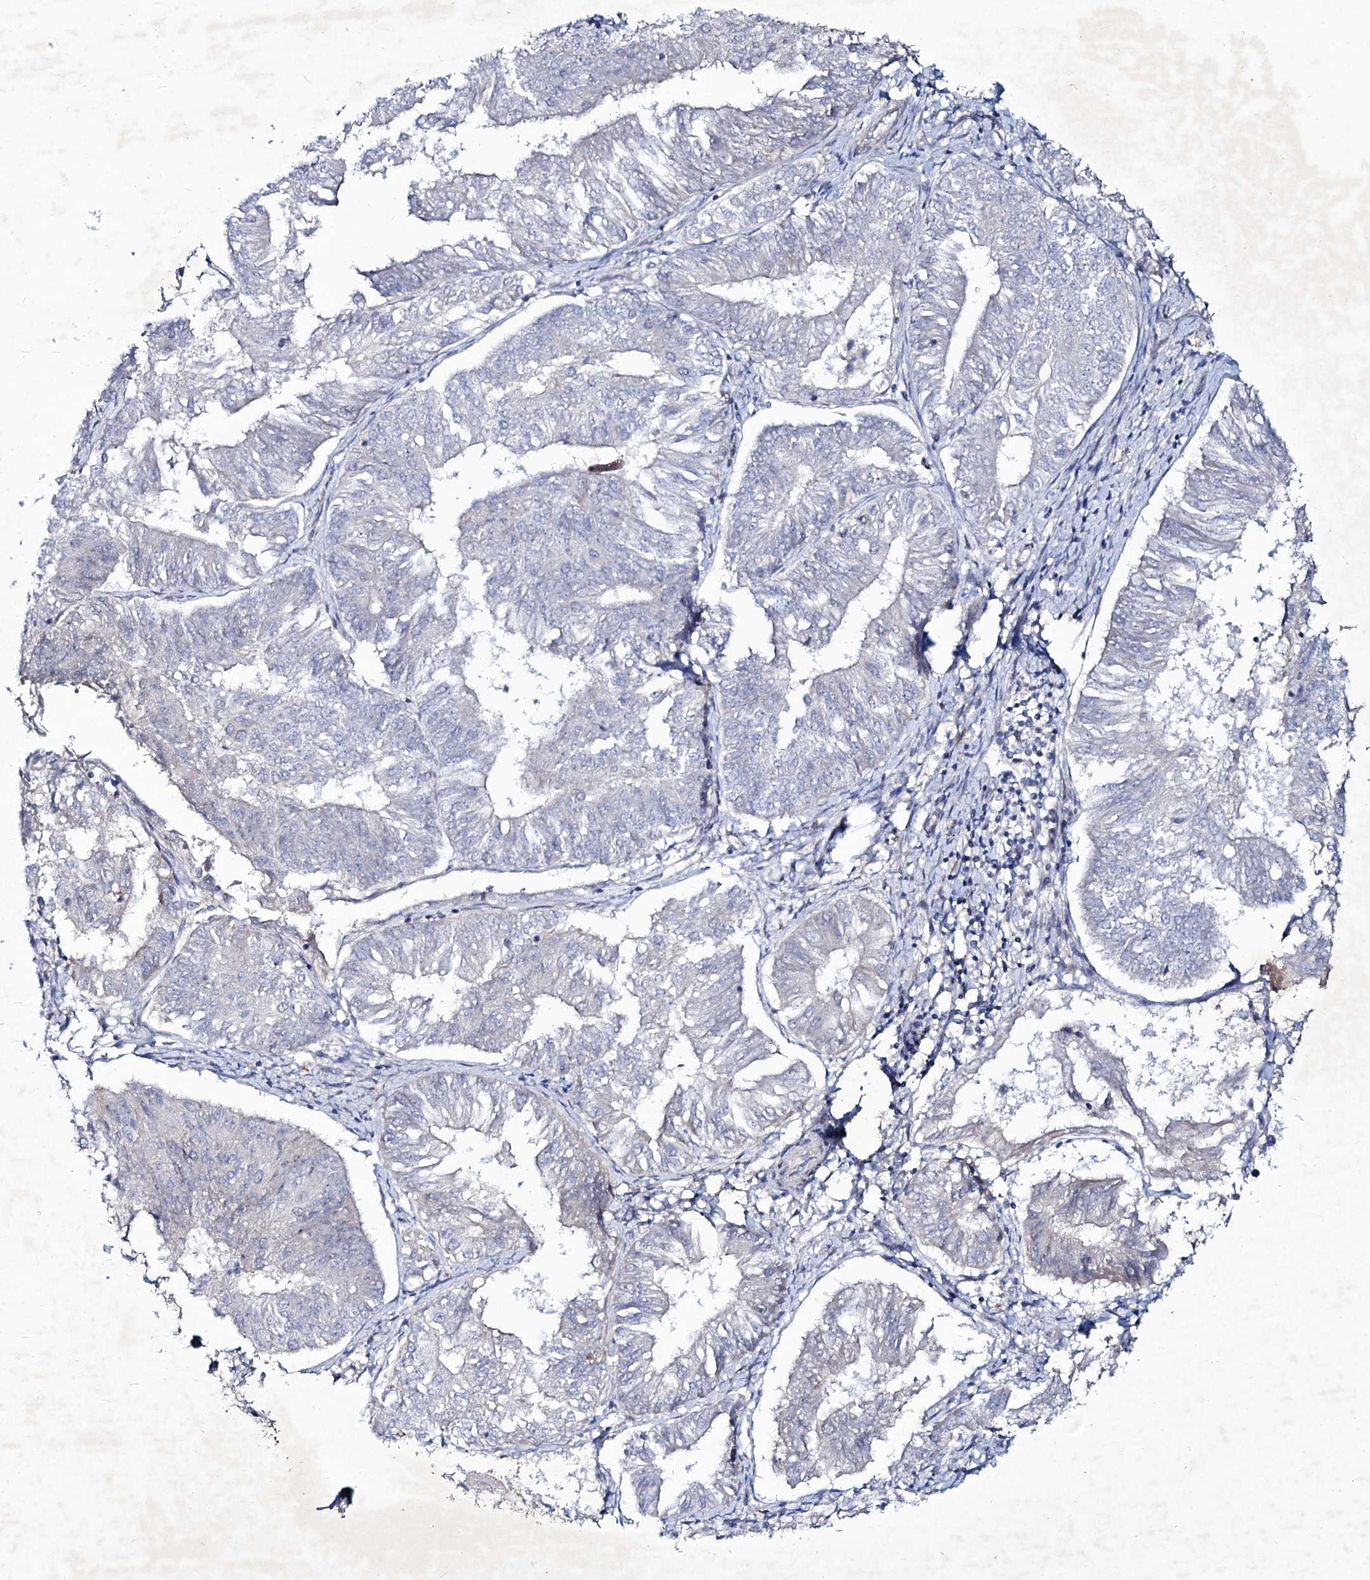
{"staining": {"intensity": "negative", "quantity": "none", "location": "none"}, "tissue": "endometrial cancer", "cell_type": "Tumor cells", "image_type": "cancer", "snomed": [{"axis": "morphology", "description": "Adenocarcinoma, NOS"}, {"axis": "topography", "description": "Endometrium"}], "caption": "Endometrial cancer was stained to show a protein in brown. There is no significant staining in tumor cells.", "gene": "RNF6", "patient": {"sex": "female", "age": 58}}